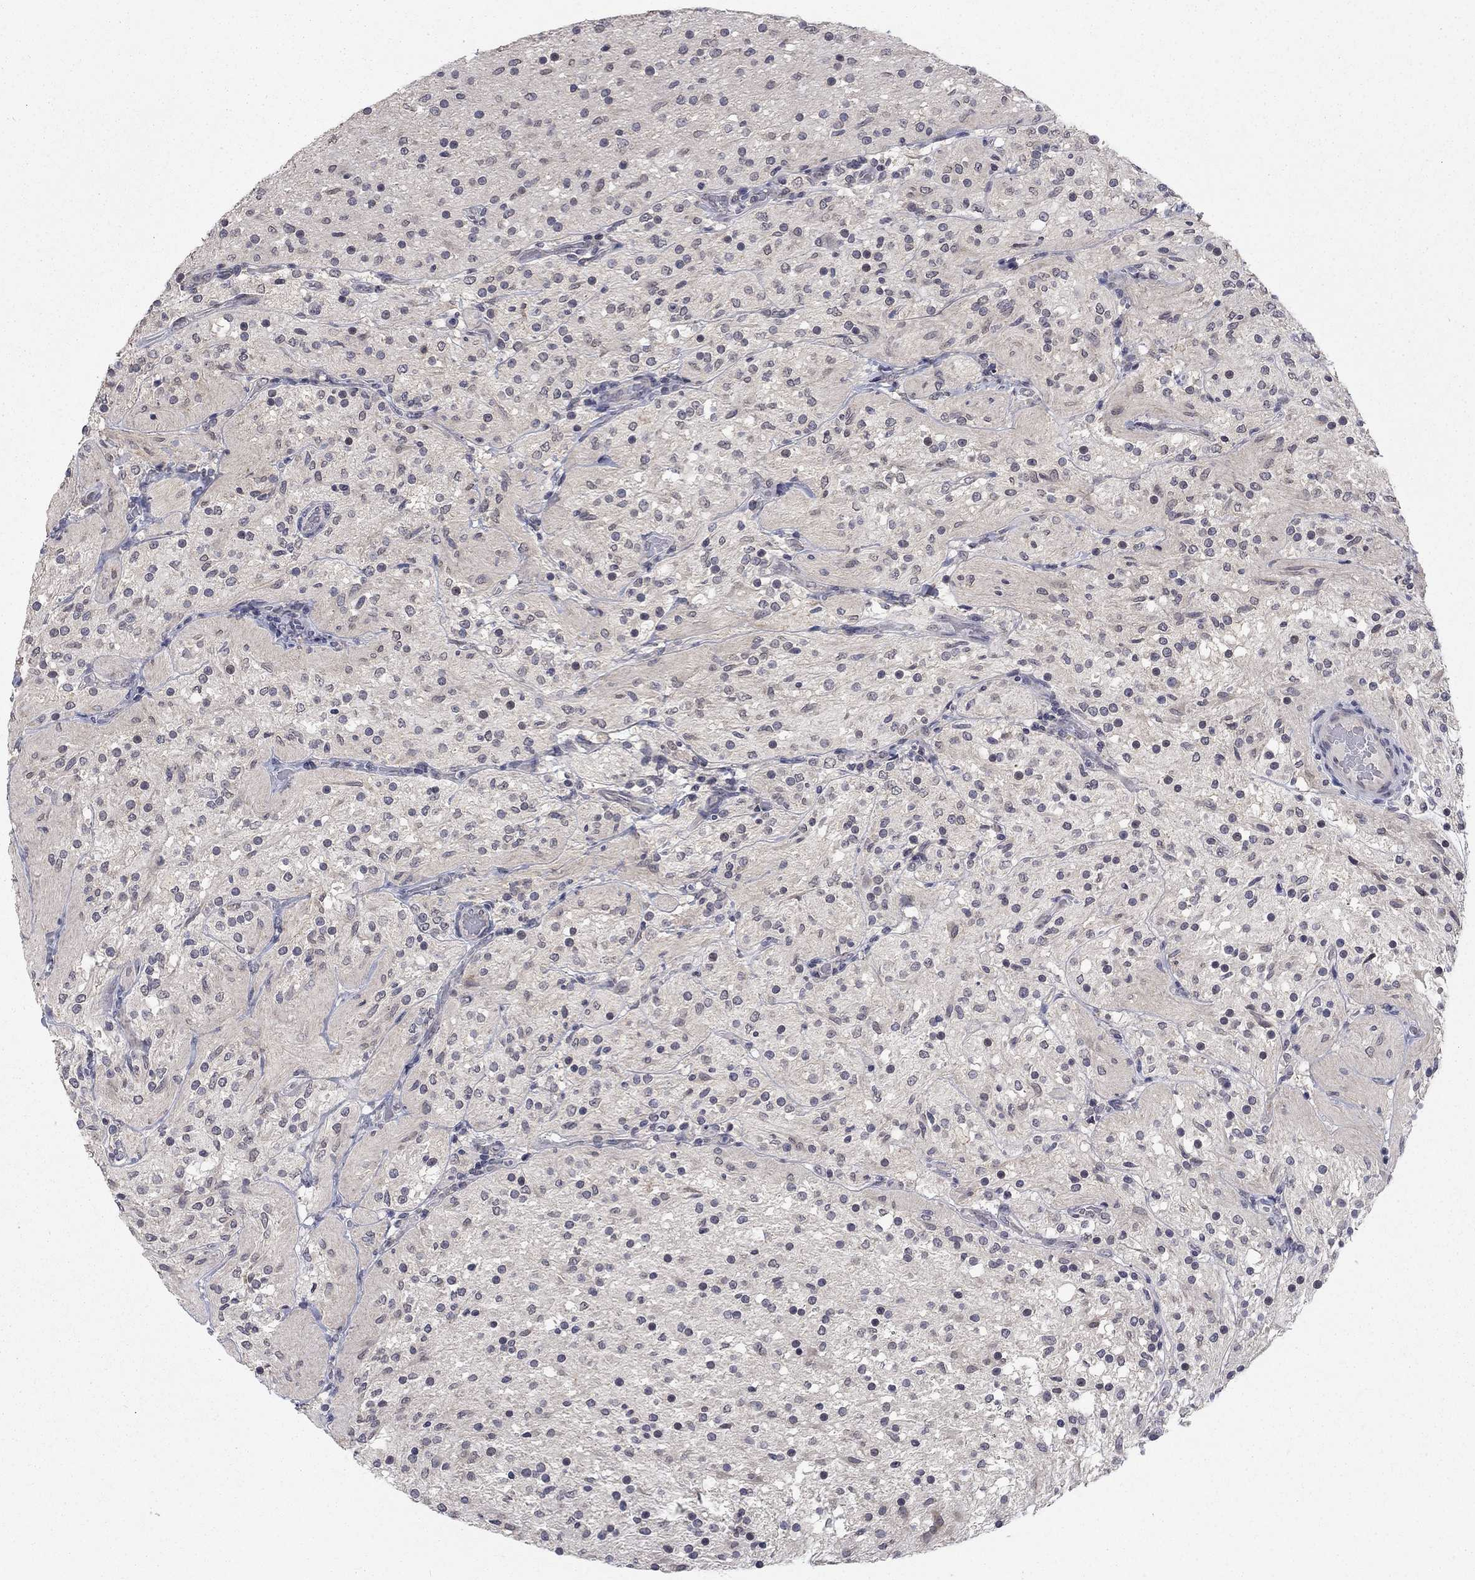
{"staining": {"intensity": "negative", "quantity": "none", "location": "none"}, "tissue": "glioma", "cell_type": "Tumor cells", "image_type": "cancer", "snomed": [{"axis": "morphology", "description": "Glioma, malignant, Low grade"}, {"axis": "topography", "description": "Brain"}], "caption": "Tumor cells show no significant staining in malignant glioma (low-grade).", "gene": "SPATA33", "patient": {"sex": "male", "age": 3}}